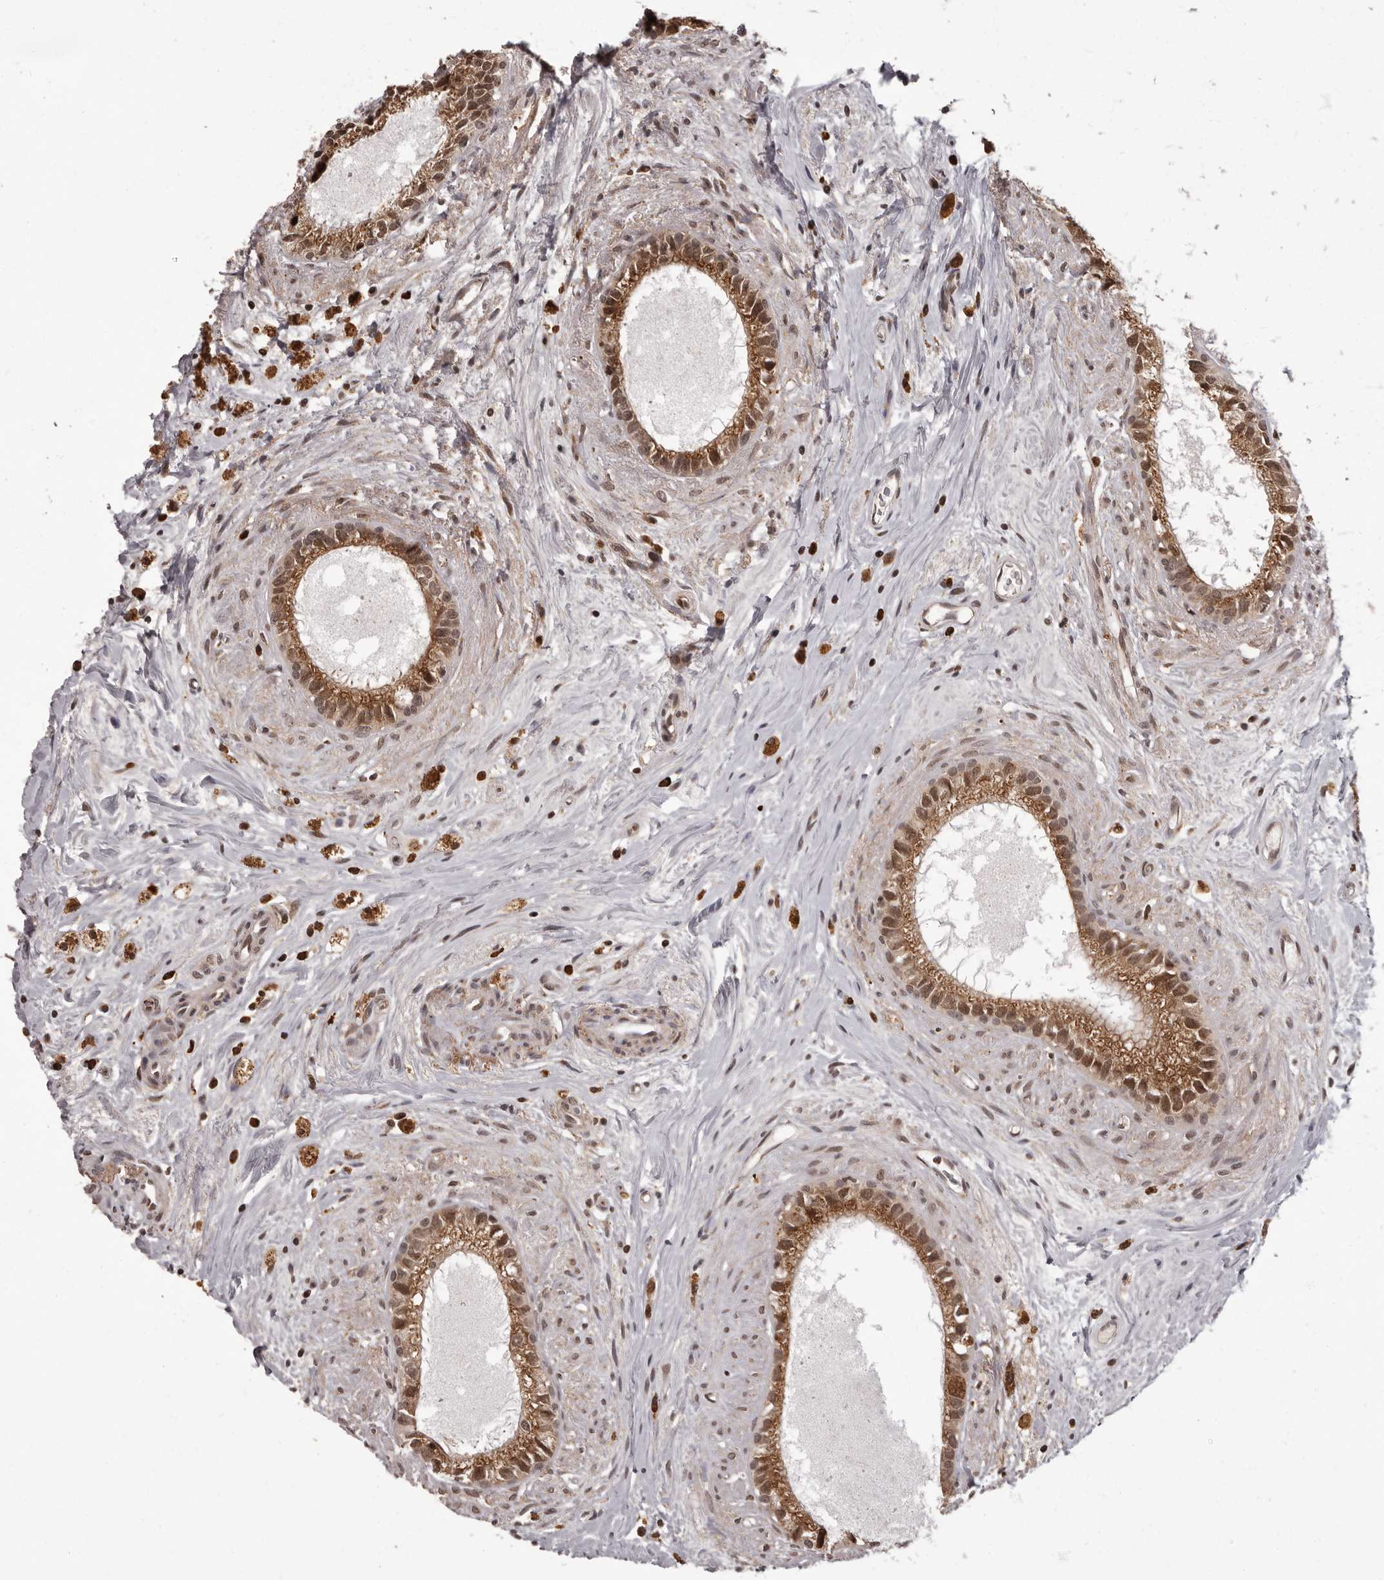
{"staining": {"intensity": "moderate", "quantity": ">75%", "location": "cytoplasmic/membranous,nuclear"}, "tissue": "epididymis", "cell_type": "Glandular cells", "image_type": "normal", "snomed": [{"axis": "morphology", "description": "Normal tissue, NOS"}, {"axis": "topography", "description": "Epididymis"}], "caption": "Protein expression analysis of unremarkable epididymis shows moderate cytoplasmic/membranous,nuclear staining in approximately >75% of glandular cells. The staining was performed using DAB to visualize the protein expression in brown, while the nuclei were stained in blue with hematoxylin (Magnification: 20x).", "gene": "IL32", "patient": {"sex": "male", "age": 80}}